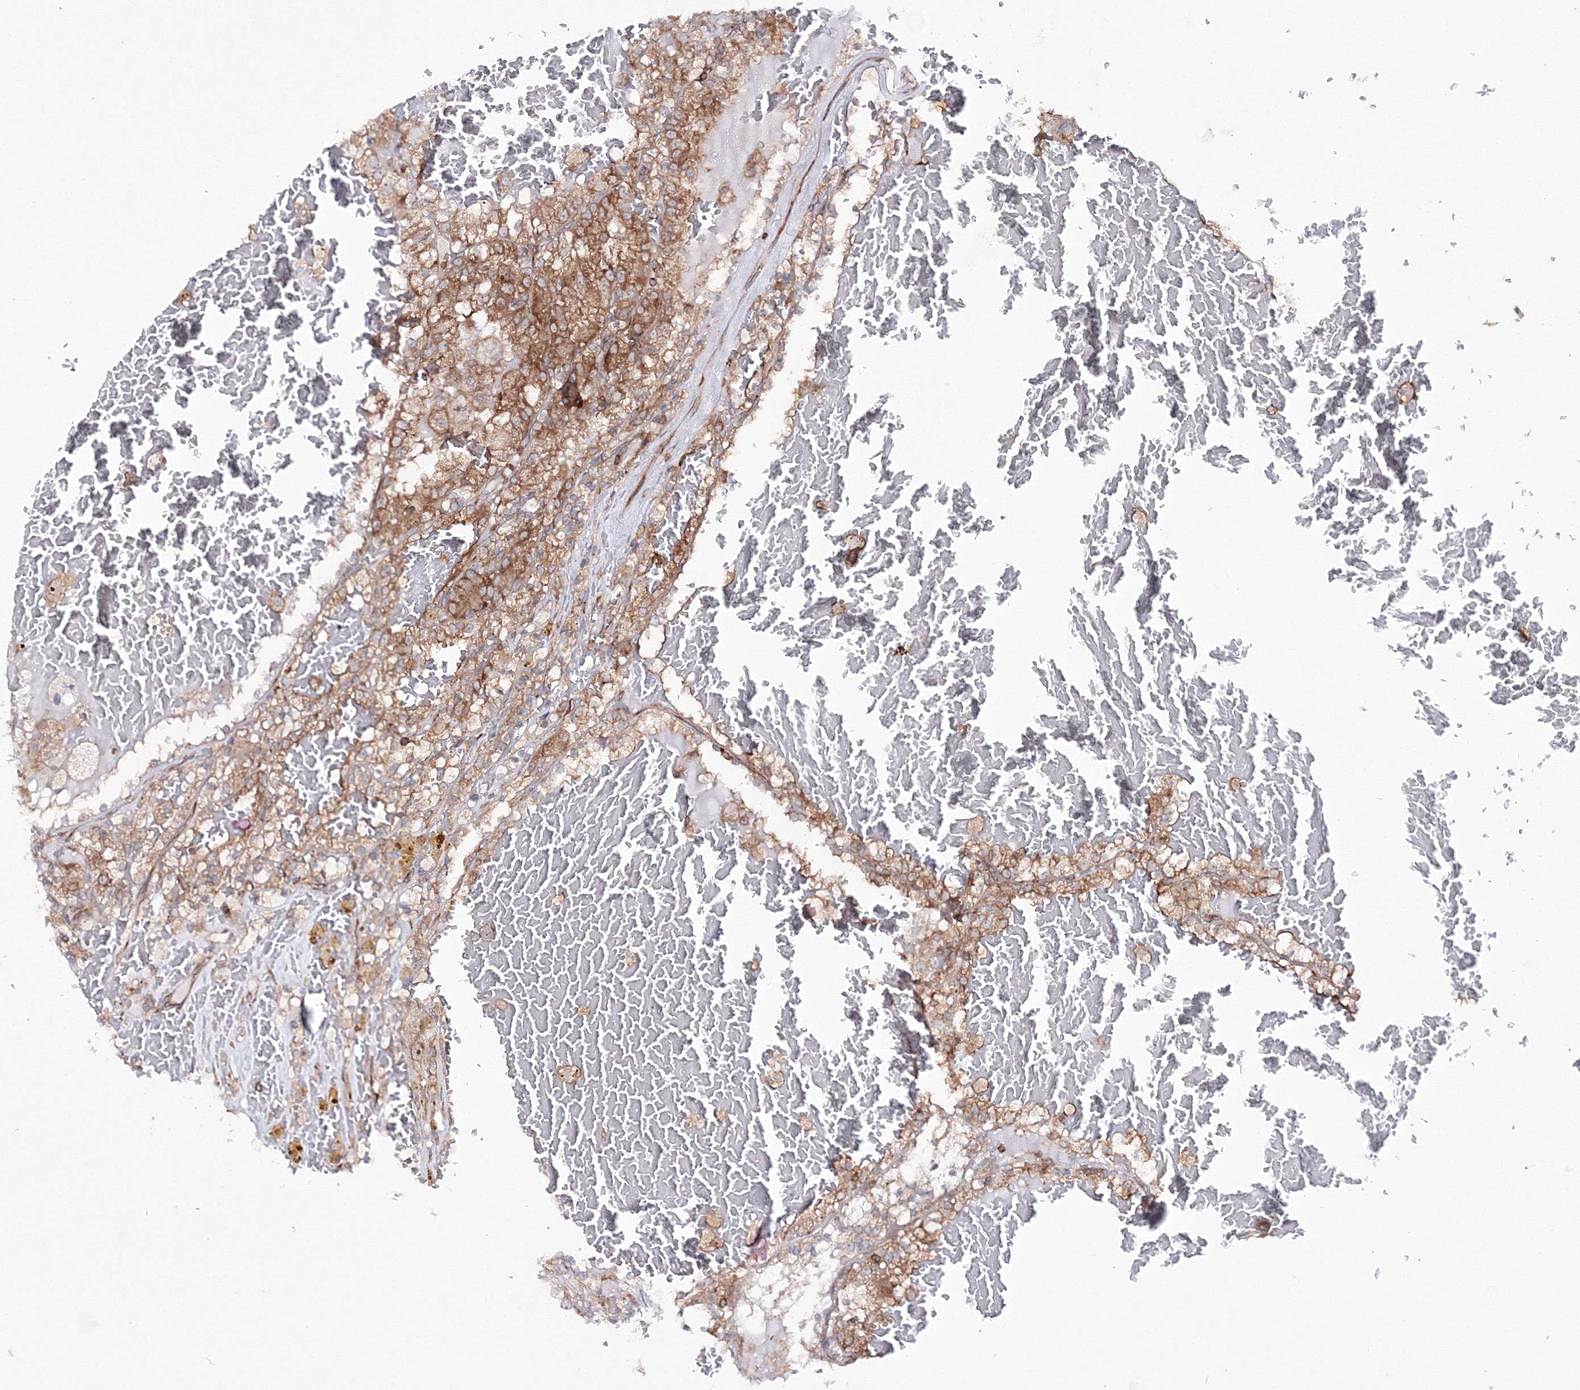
{"staining": {"intensity": "moderate", "quantity": ">75%", "location": "cytoplasmic/membranous"}, "tissue": "renal cancer", "cell_type": "Tumor cells", "image_type": "cancer", "snomed": [{"axis": "morphology", "description": "Adenocarcinoma, NOS"}, {"axis": "topography", "description": "Kidney"}], "caption": "Protein staining of renal cancer tissue displays moderate cytoplasmic/membranous expression in about >75% of tumor cells.", "gene": "HARS1", "patient": {"sex": "female", "age": 56}}